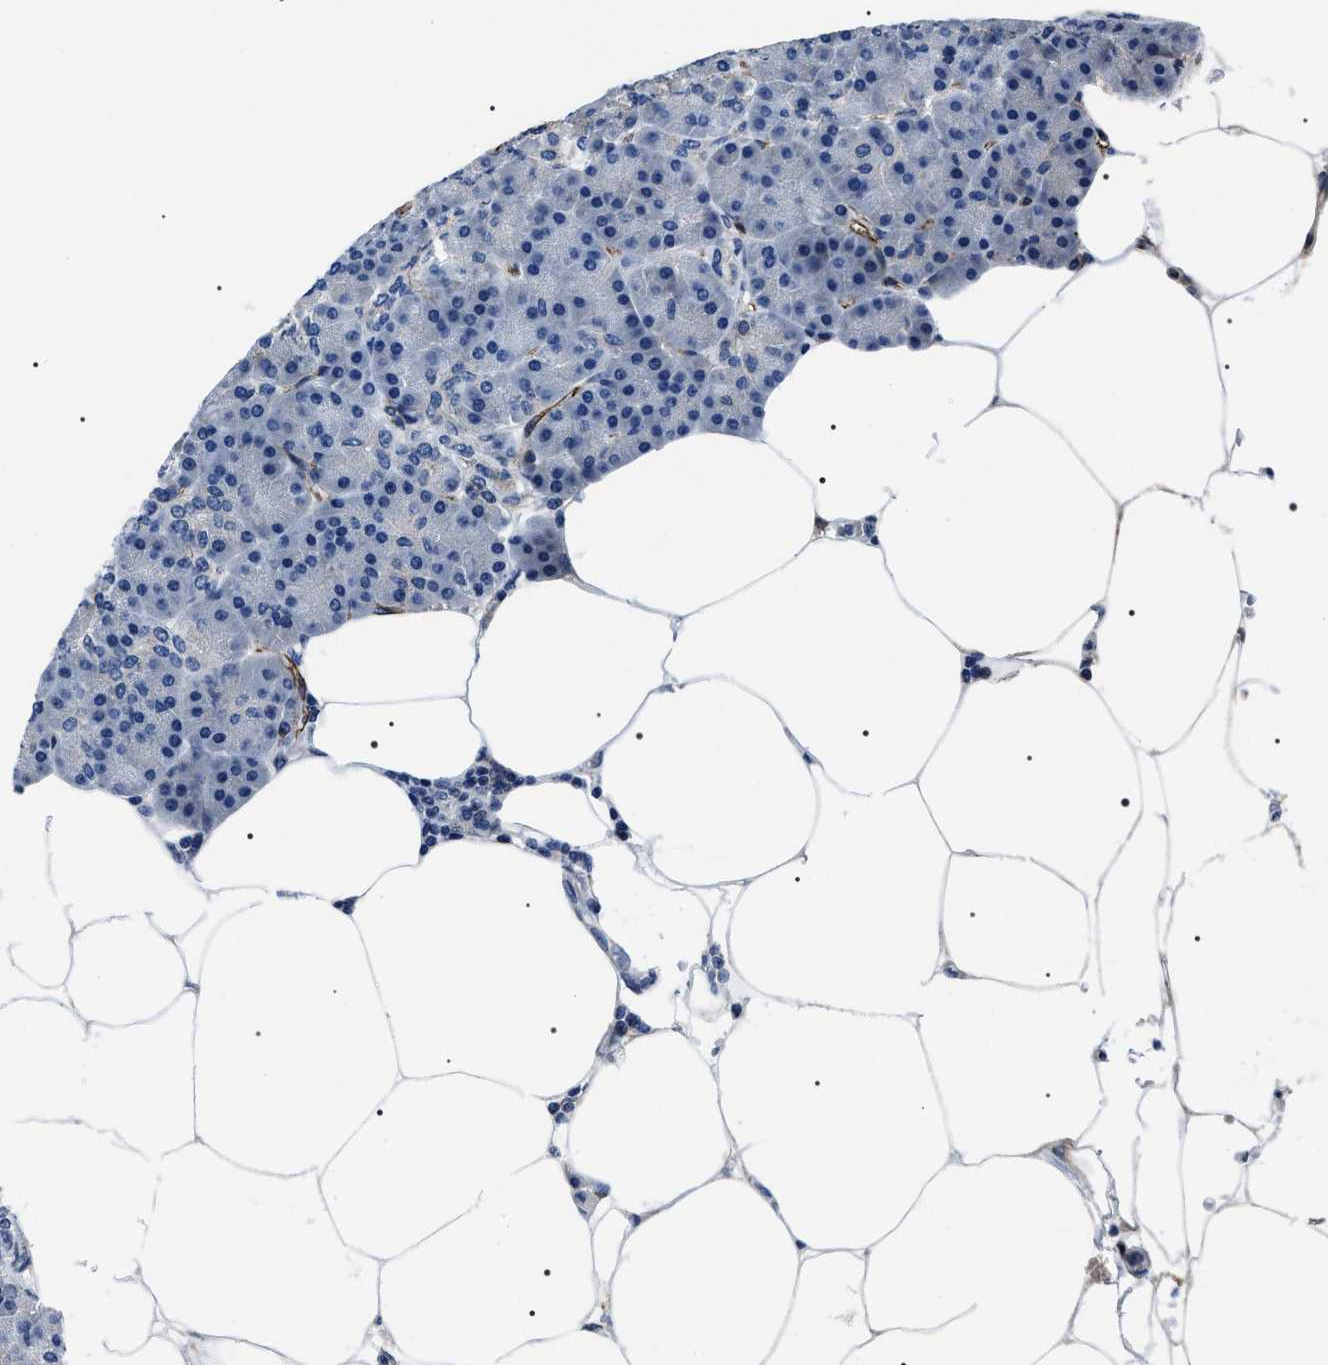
{"staining": {"intensity": "negative", "quantity": "none", "location": "none"}, "tissue": "pancreas", "cell_type": "Exocrine glandular cells", "image_type": "normal", "snomed": [{"axis": "morphology", "description": "Normal tissue, NOS"}, {"axis": "topography", "description": "Pancreas"}], "caption": "This is an immunohistochemistry micrograph of normal pancreas. There is no staining in exocrine glandular cells.", "gene": "BAG2", "patient": {"sex": "female", "age": 70}}